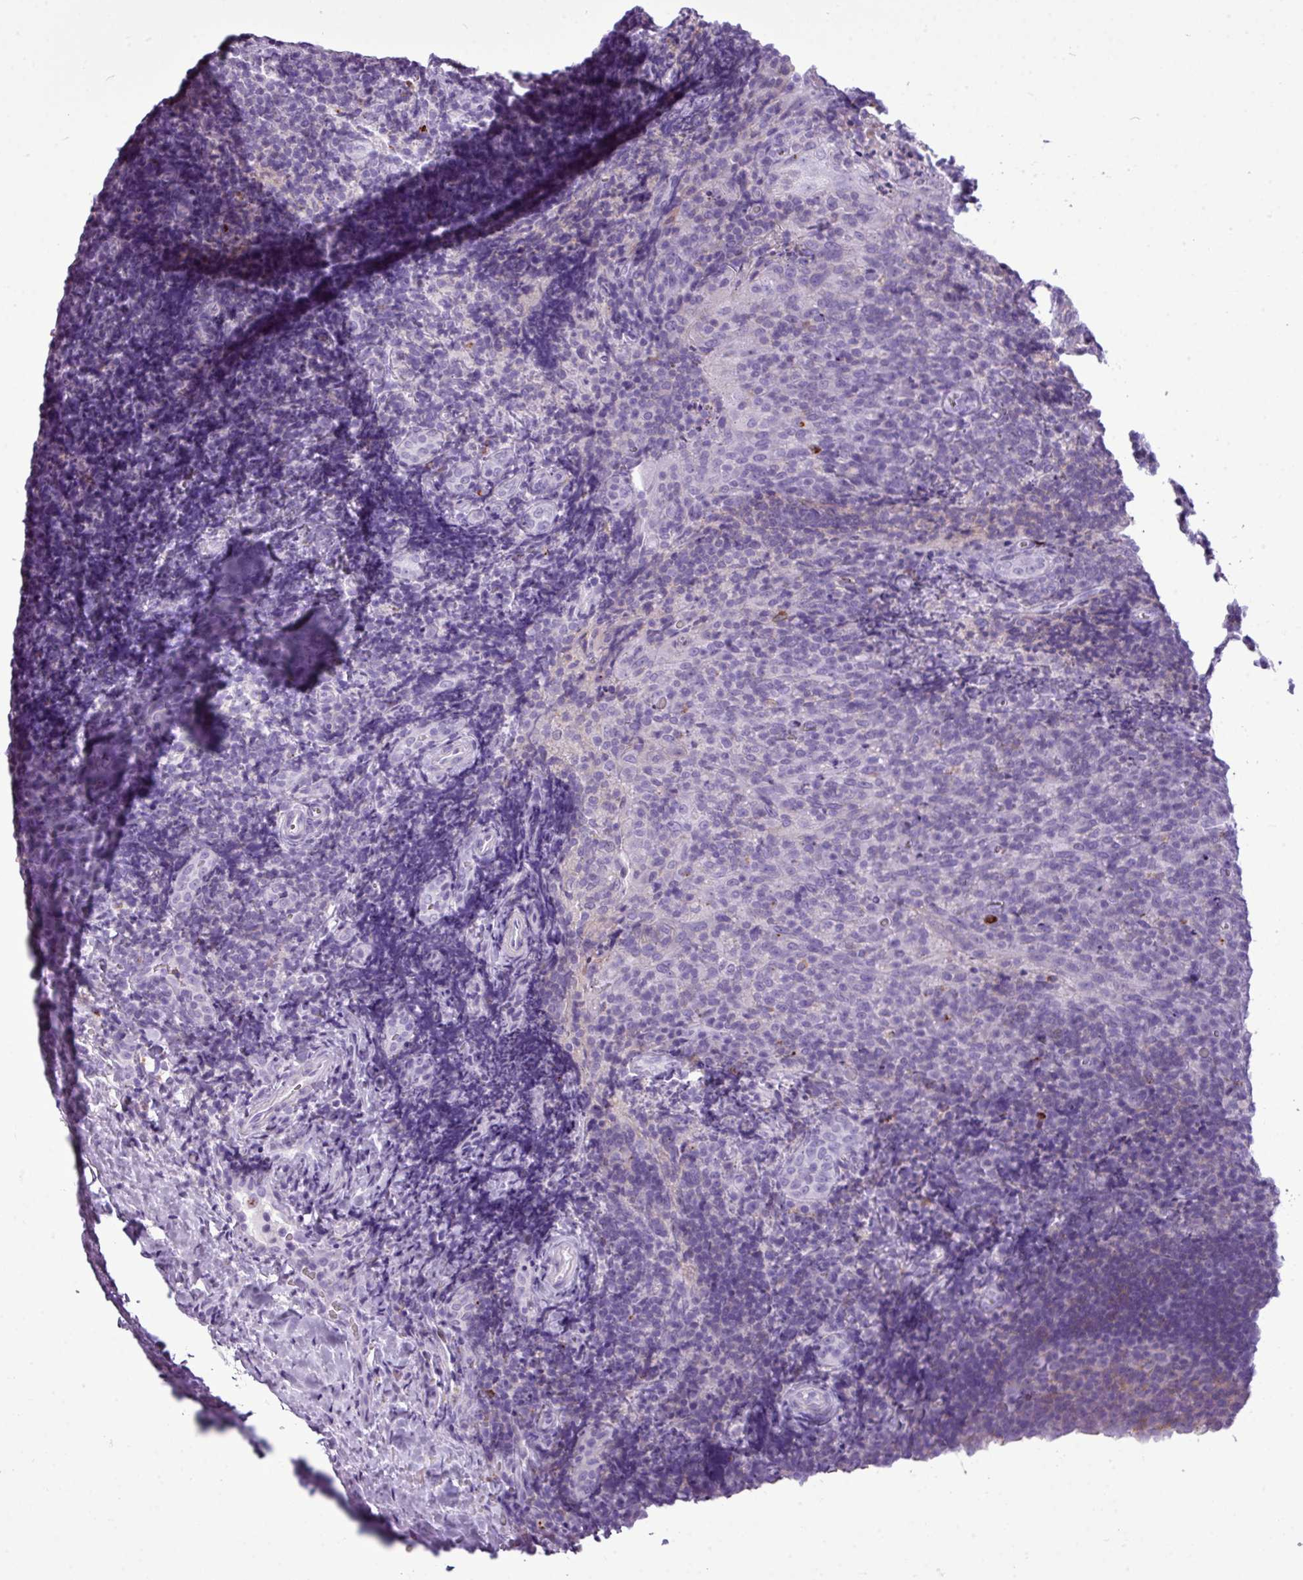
{"staining": {"intensity": "negative", "quantity": "none", "location": "none"}, "tissue": "tonsil", "cell_type": "Germinal center cells", "image_type": "normal", "snomed": [{"axis": "morphology", "description": "Normal tissue, NOS"}, {"axis": "topography", "description": "Tonsil"}], "caption": "The photomicrograph exhibits no significant staining in germinal center cells of tonsil.", "gene": "RBMXL2", "patient": {"sex": "male", "age": 17}}